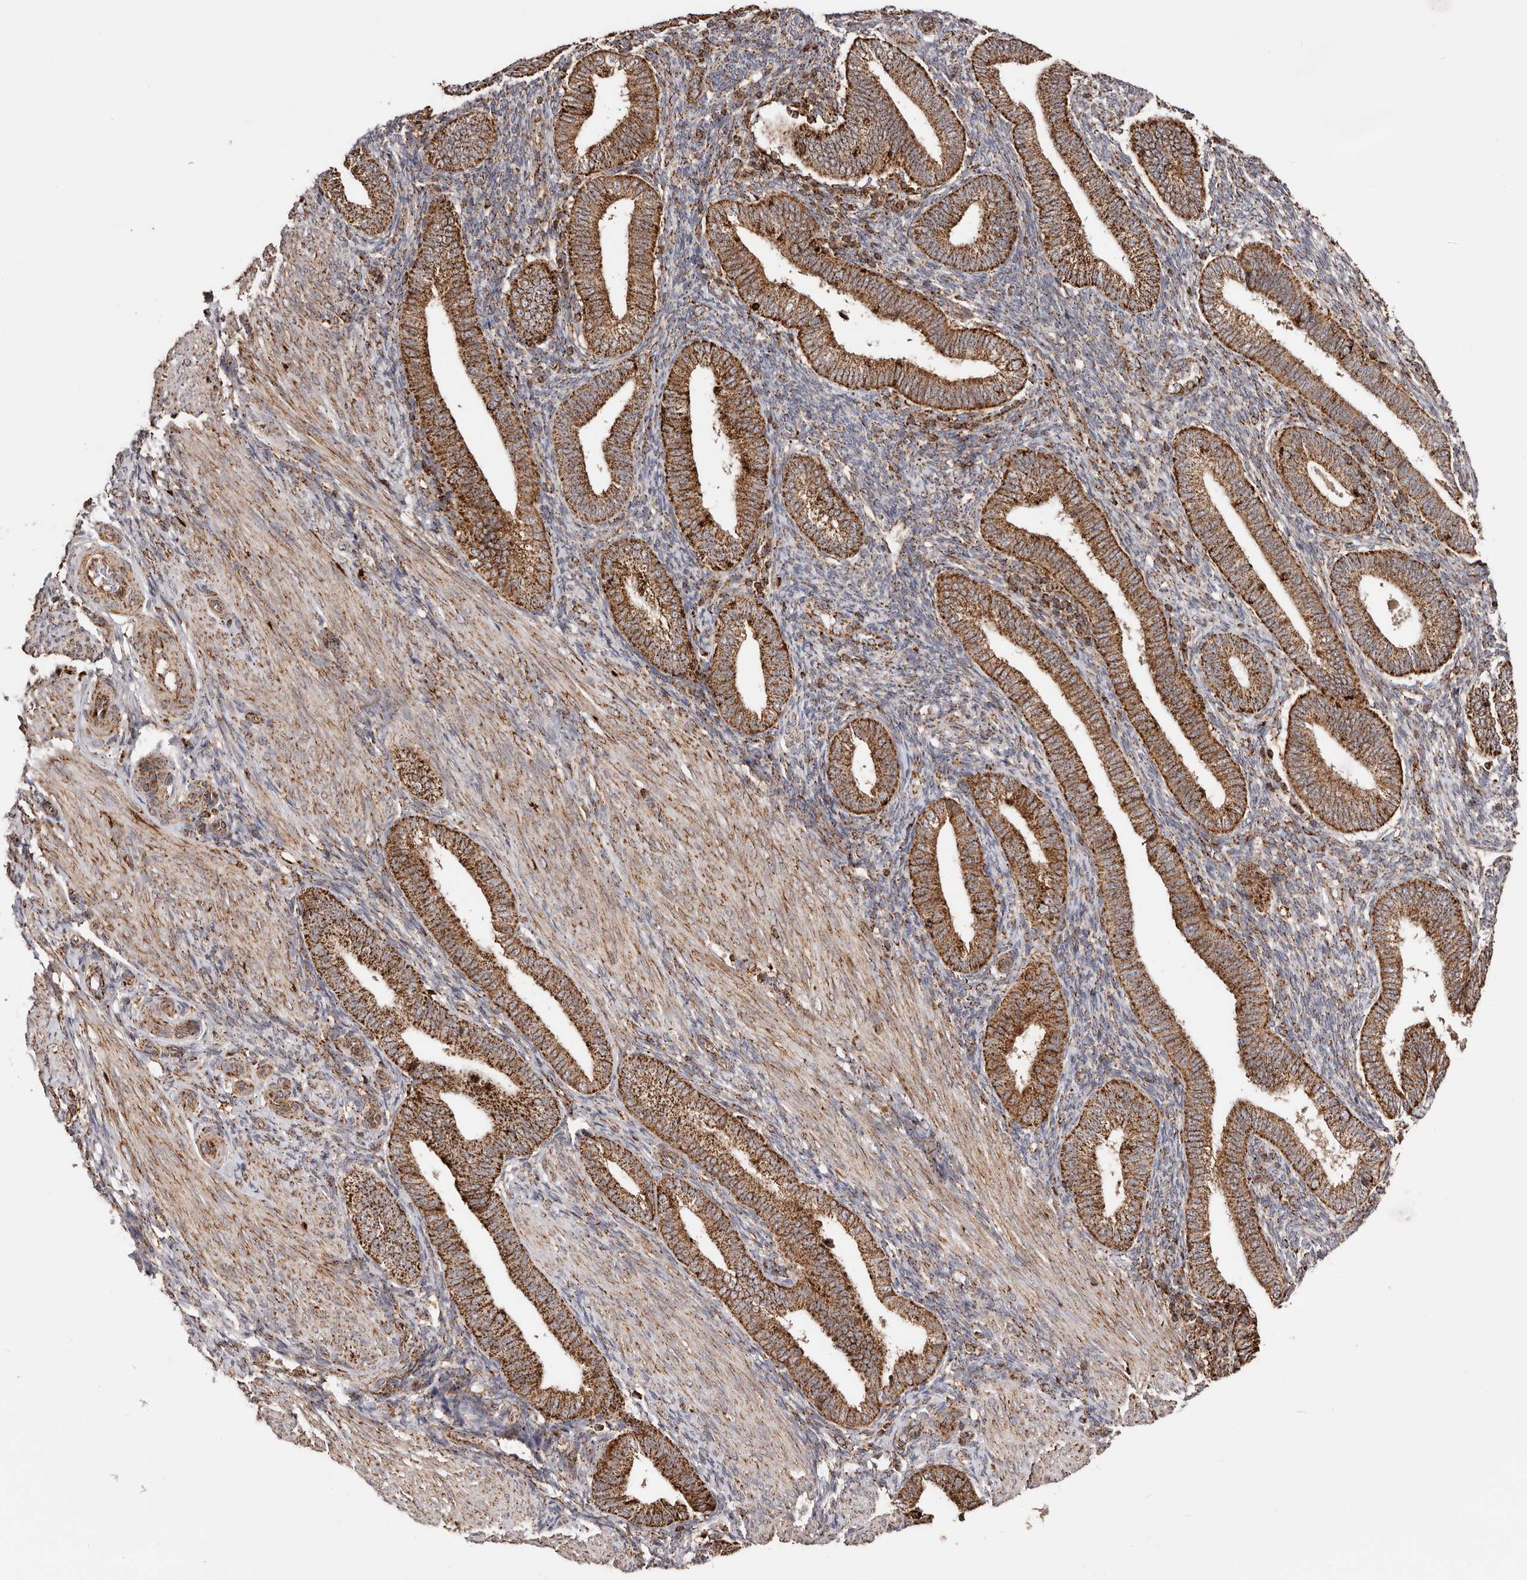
{"staining": {"intensity": "weak", "quantity": ">75%", "location": "cytoplasmic/membranous"}, "tissue": "endometrium", "cell_type": "Cells in endometrial stroma", "image_type": "normal", "snomed": [{"axis": "morphology", "description": "Normal tissue, NOS"}, {"axis": "topography", "description": "Endometrium"}], "caption": "Immunohistochemistry (IHC) of unremarkable human endometrium demonstrates low levels of weak cytoplasmic/membranous positivity in about >75% of cells in endometrial stroma. The staining was performed using DAB to visualize the protein expression in brown, while the nuclei were stained in blue with hematoxylin (Magnification: 20x).", "gene": "PRKACB", "patient": {"sex": "female", "age": 39}}